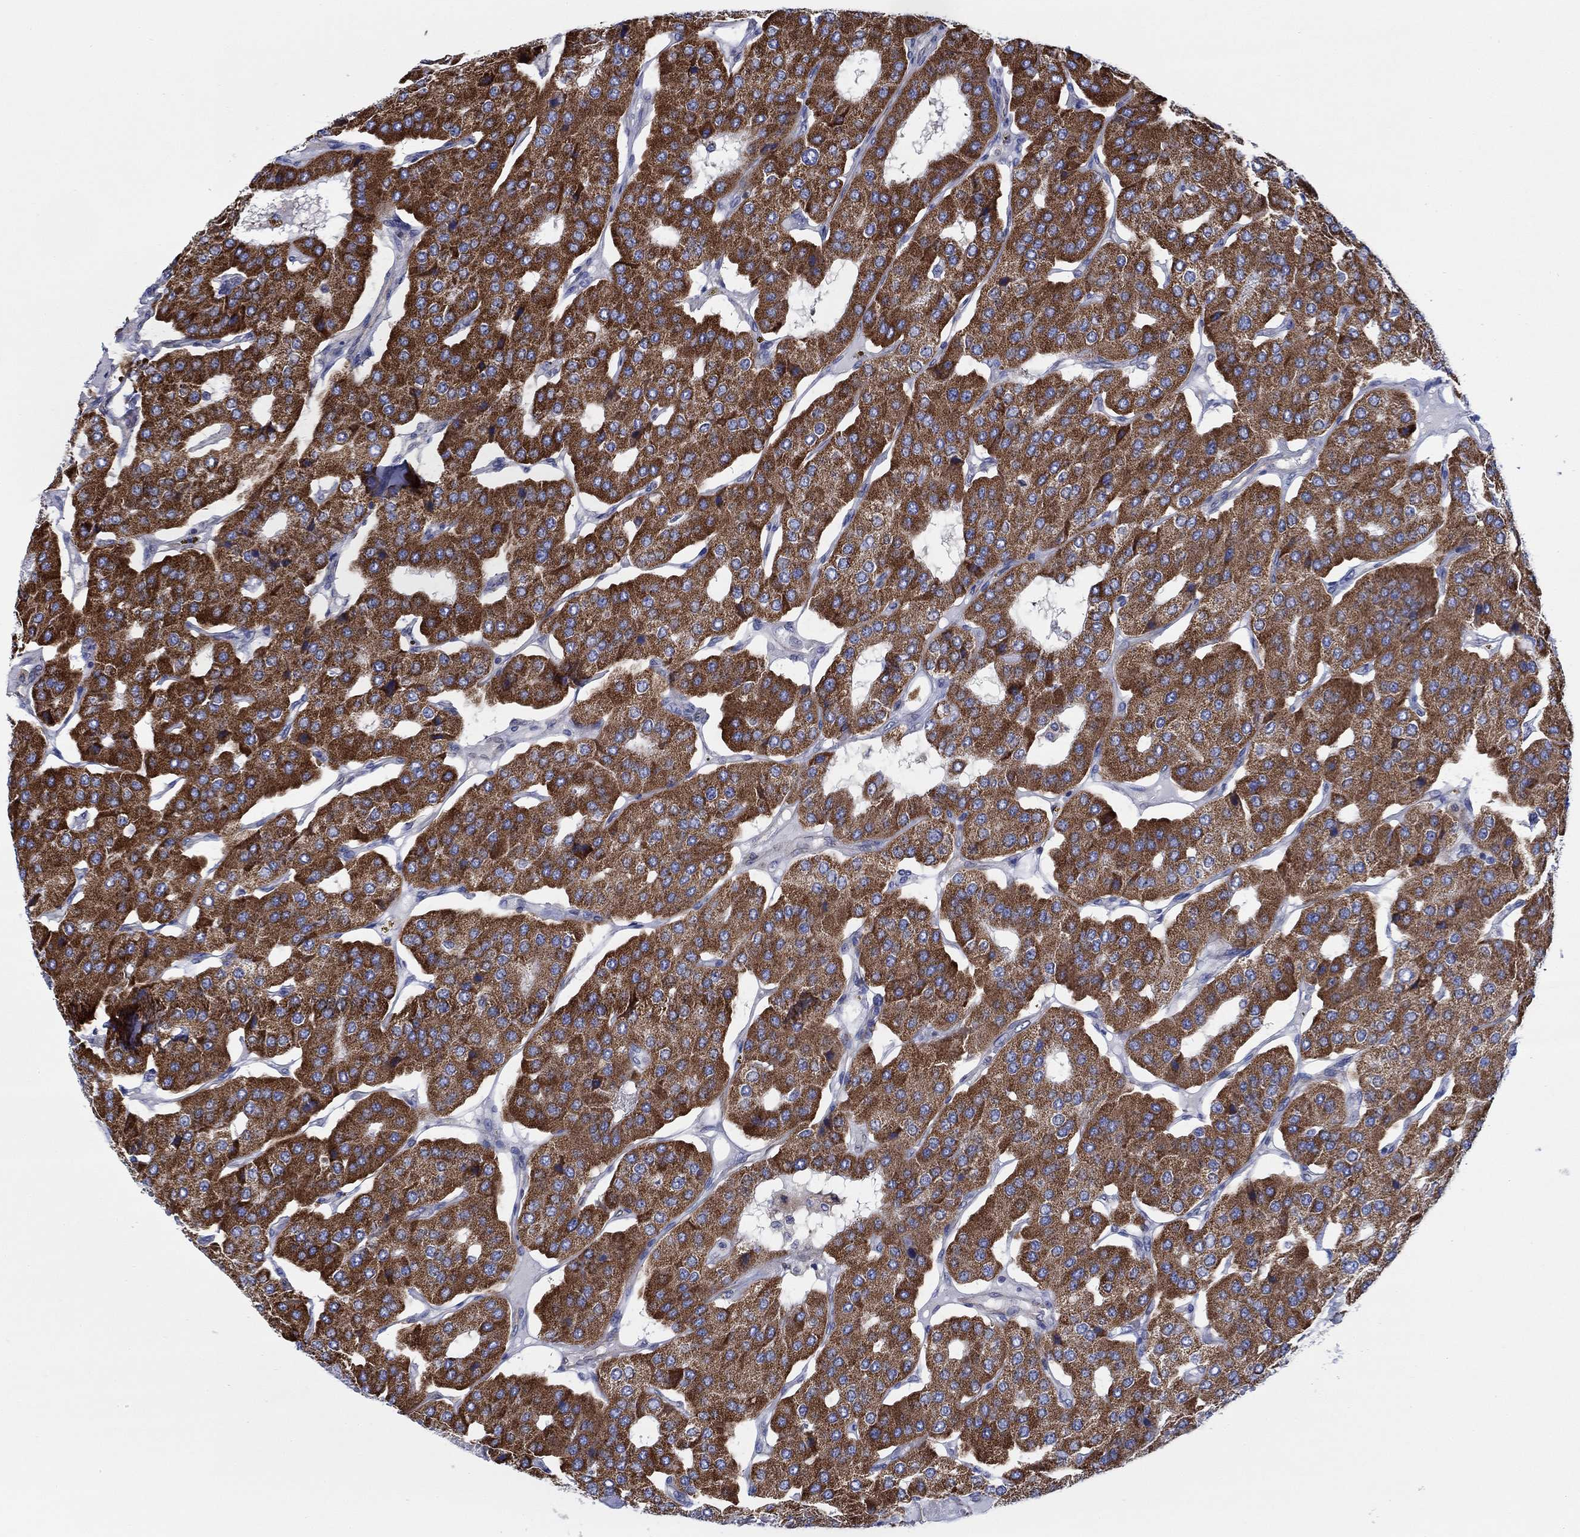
{"staining": {"intensity": "strong", "quantity": ">75%", "location": "cytoplasmic/membranous"}, "tissue": "parathyroid gland", "cell_type": "Glandular cells", "image_type": "normal", "snomed": [{"axis": "morphology", "description": "Normal tissue, NOS"}, {"axis": "morphology", "description": "Adenoma, NOS"}, {"axis": "topography", "description": "Parathyroid gland"}], "caption": "Unremarkable parathyroid gland was stained to show a protein in brown. There is high levels of strong cytoplasmic/membranous expression in about >75% of glandular cells. (DAB IHC with brightfield microscopy, high magnification).", "gene": "FMN1", "patient": {"sex": "female", "age": 86}}